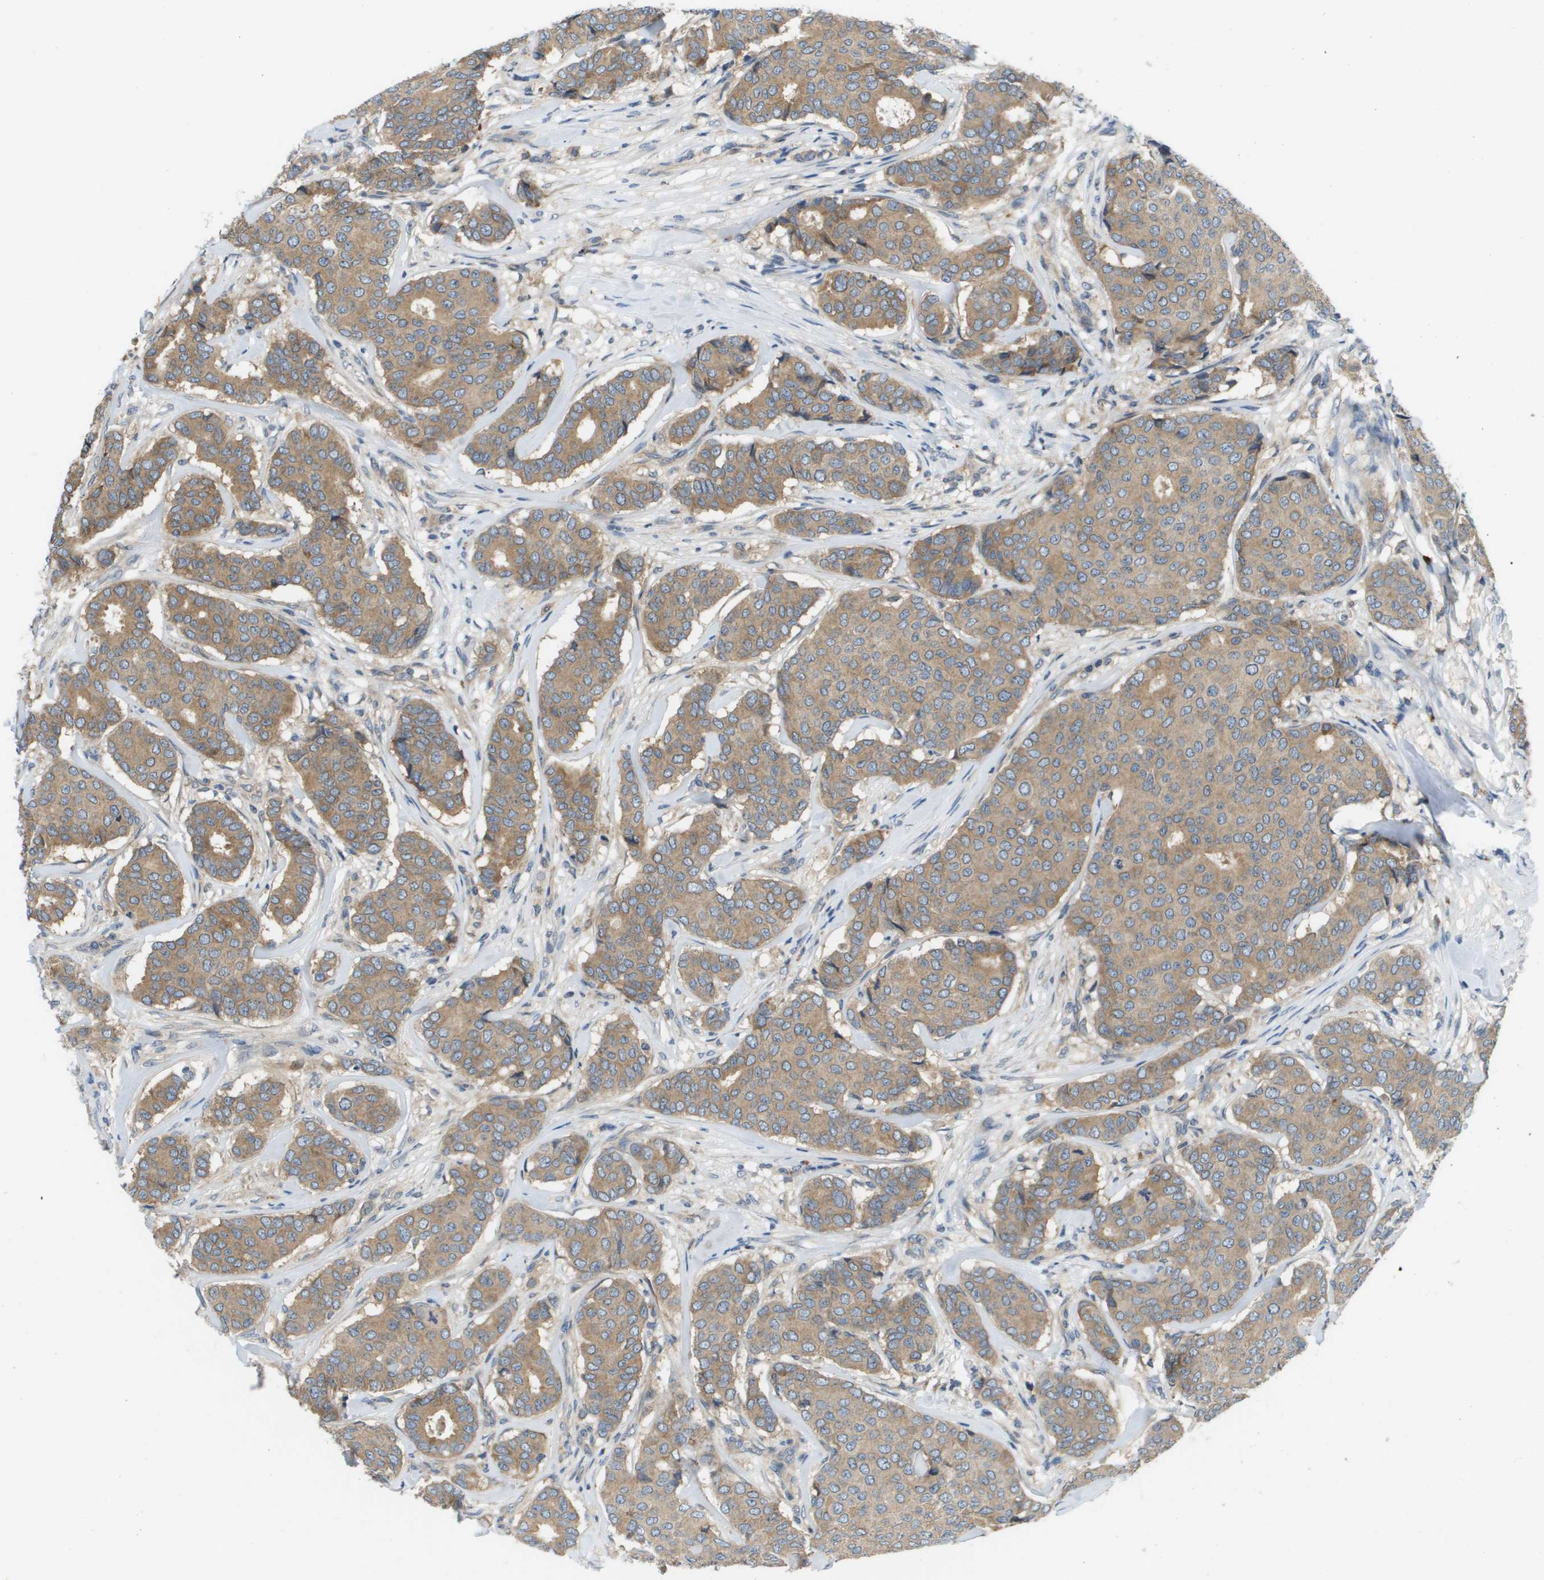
{"staining": {"intensity": "weak", "quantity": ">75%", "location": "cytoplasmic/membranous"}, "tissue": "breast cancer", "cell_type": "Tumor cells", "image_type": "cancer", "snomed": [{"axis": "morphology", "description": "Duct carcinoma"}, {"axis": "topography", "description": "Breast"}], "caption": "This image reveals breast intraductal carcinoma stained with IHC to label a protein in brown. The cytoplasmic/membranous of tumor cells show weak positivity for the protein. Nuclei are counter-stained blue.", "gene": "SLC25A20", "patient": {"sex": "female", "age": 75}}